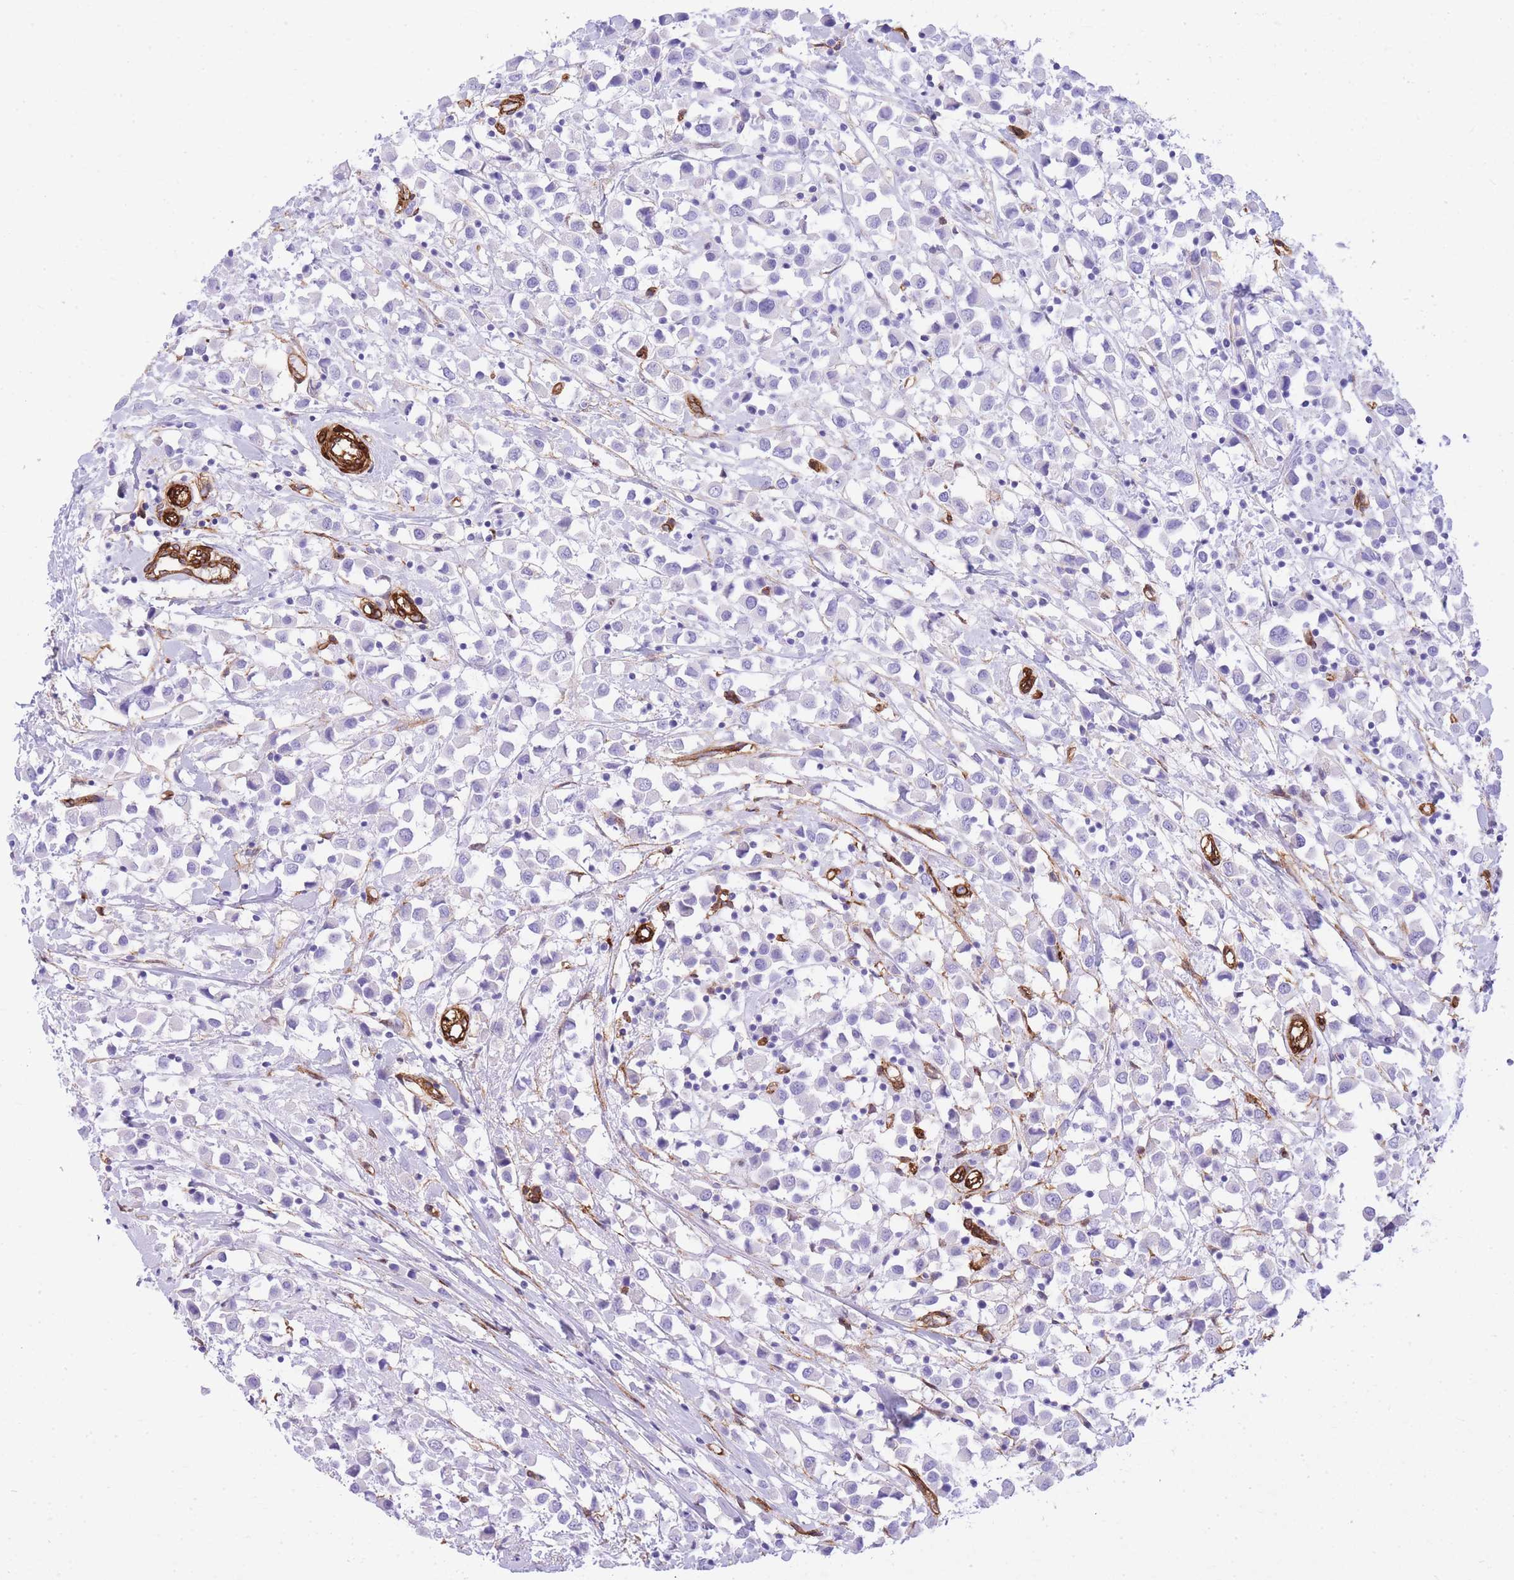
{"staining": {"intensity": "negative", "quantity": "none", "location": "none"}, "tissue": "breast cancer", "cell_type": "Tumor cells", "image_type": "cancer", "snomed": [{"axis": "morphology", "description": "Duct carcinoma"}, {"axis": "topography", "description": "Breast"}], "caption": "IHC micrograph of breast cancer (infiltrating ductal carcinoma) stained for a protein (brown), which demonstrates no positivity in tumor cells.", "gene": "CAVIN1", "patient": {"sex": "female", "age": 61}}